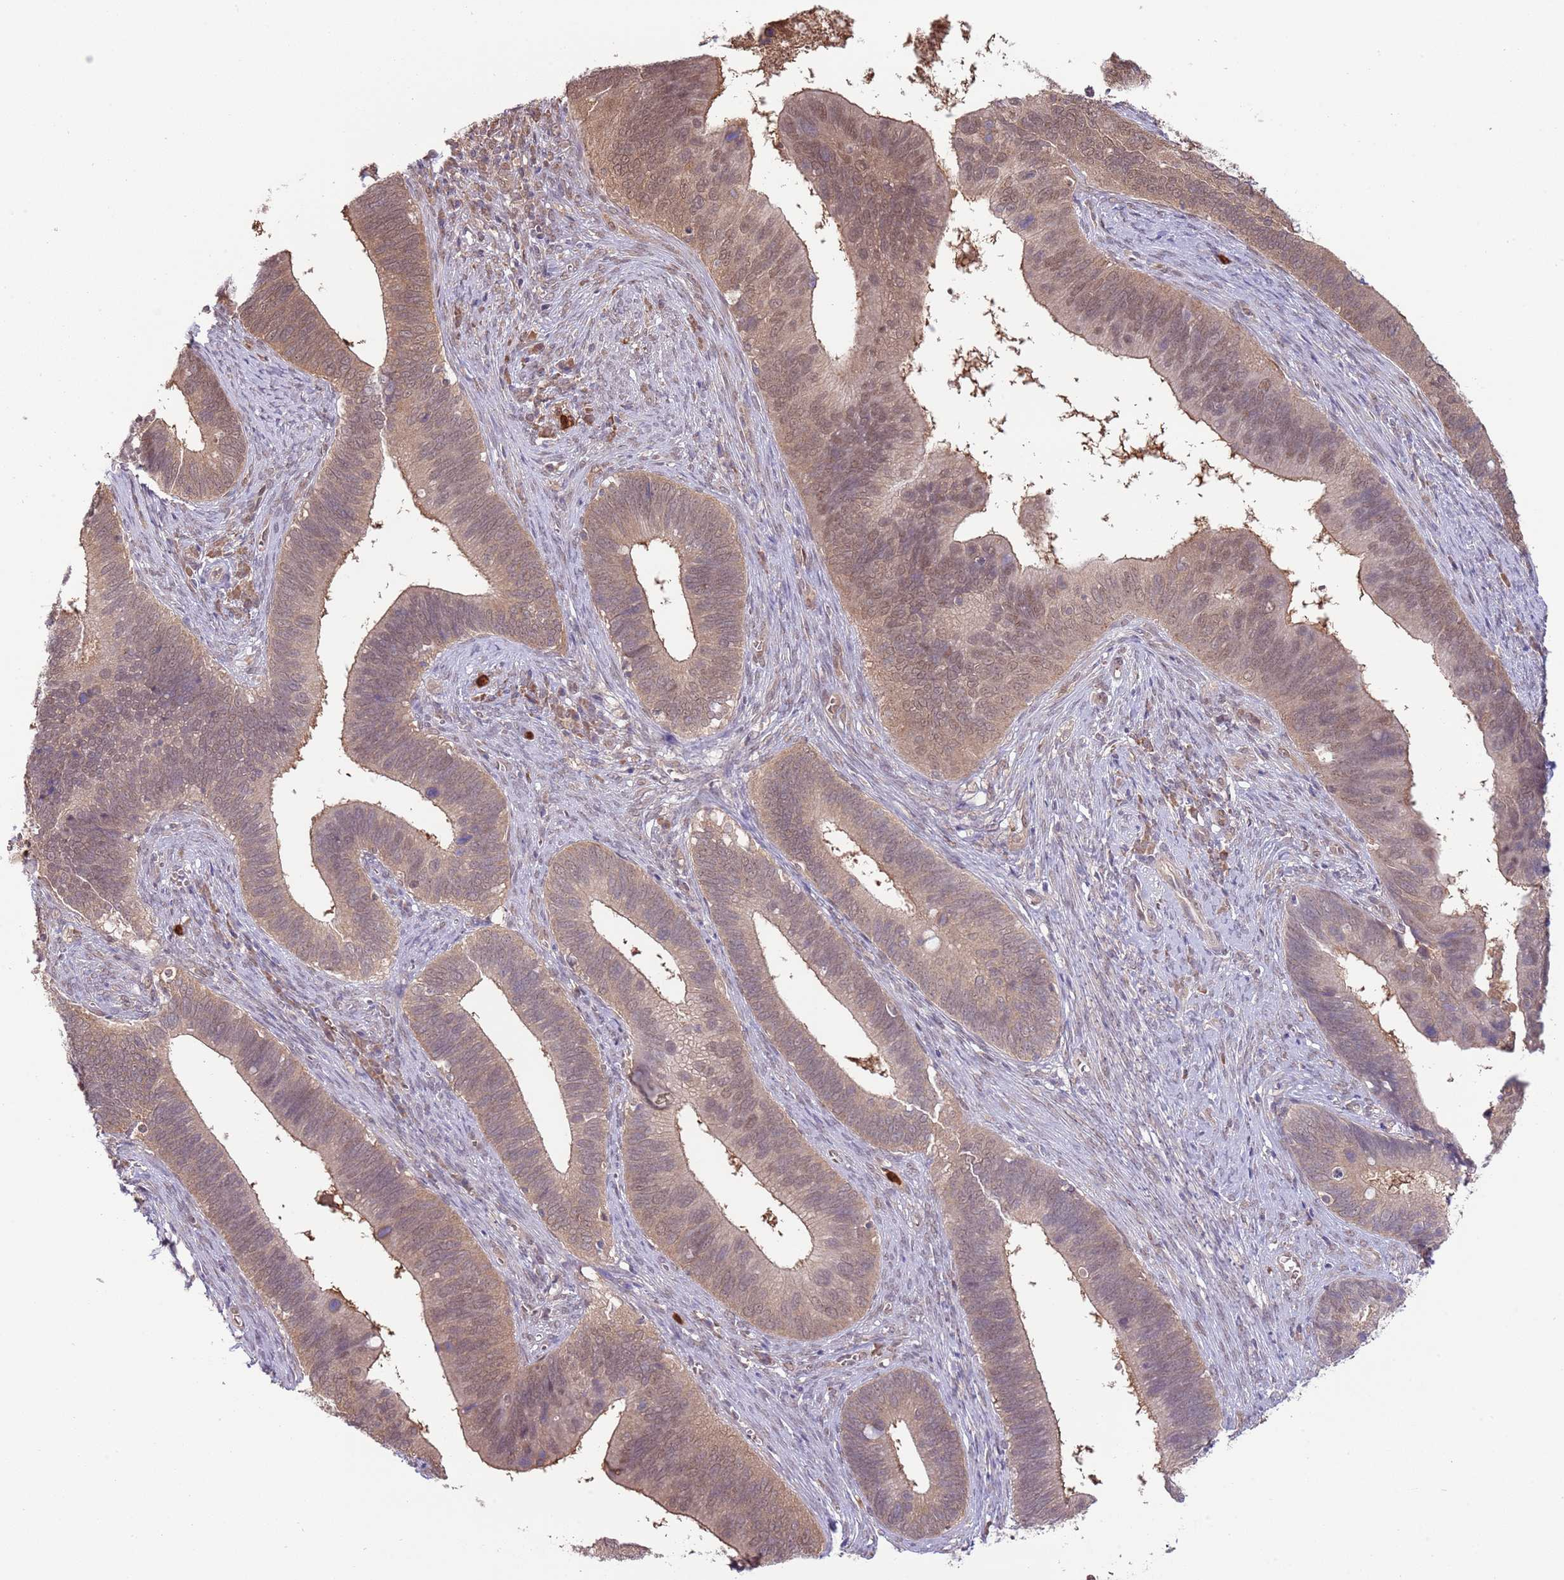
{"staining": {"intensity": "moderate", "quantity": ">75%", "location": "cytoplasmic/membranous,nuclear"}, "tissue": "cervical cancer", "cell_type": "Tumor cells", "image_type": "cancer", "snomed": [{"axis": "morphology", "description": "Adenocarcinoma, NOS"}, {"axis": "topography", "description": "Cervix"}], "caption": "Tumor cells show moderate cytoplasmic/membranous and nuclear staining in approximately >75% of cells in cervical cancer (adenocarcinoma).", "gene": "AMIGO1", "patient": {"sex": "female", "age": 42}}